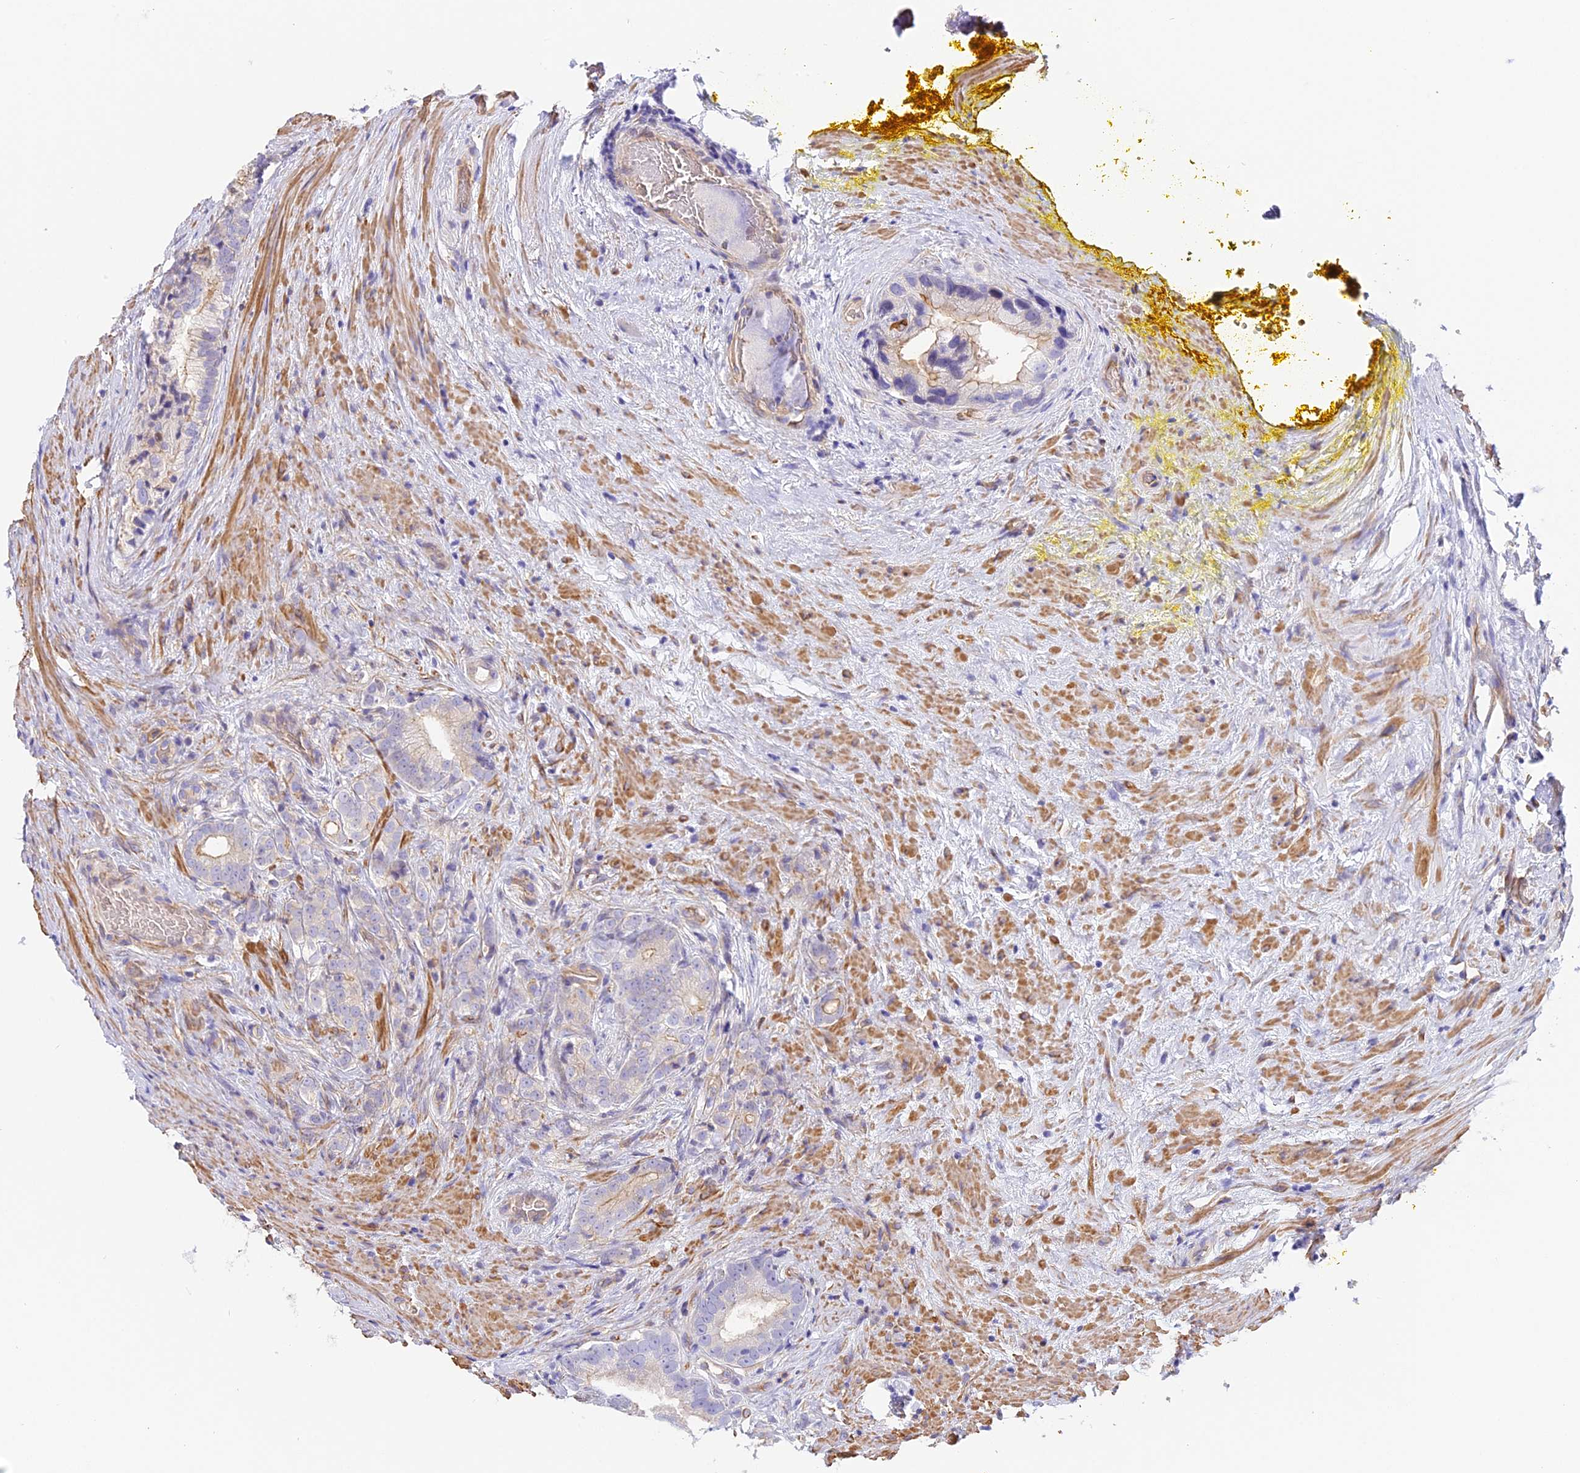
{"staining": {"intensity": "moderate", "quantity": "<25%", "location": "cytoplasmic/membranous"}, "tissue": "prostate cancer", "cell_type": "Tumor cells", "image_type": "cancer", "snomed": [{"axis": "morphology", "description": "Adenocarcinoma, Low grade"}, {"axis": "topography", "description": "Prostate"}], "caption": "IHC image of neoplastic tissue: prostate cancer (adenocarcinoma (low-grade)) stained using immunohistochemistry exhibits low levels of moderate protein expression localized specifically in the cytoplasmic/membranous of tumor cells, appearing as a cytoplasmic/membranous brown color.", "gene": "HOMER3", "patient": {"sex": "male", "age": 71}}